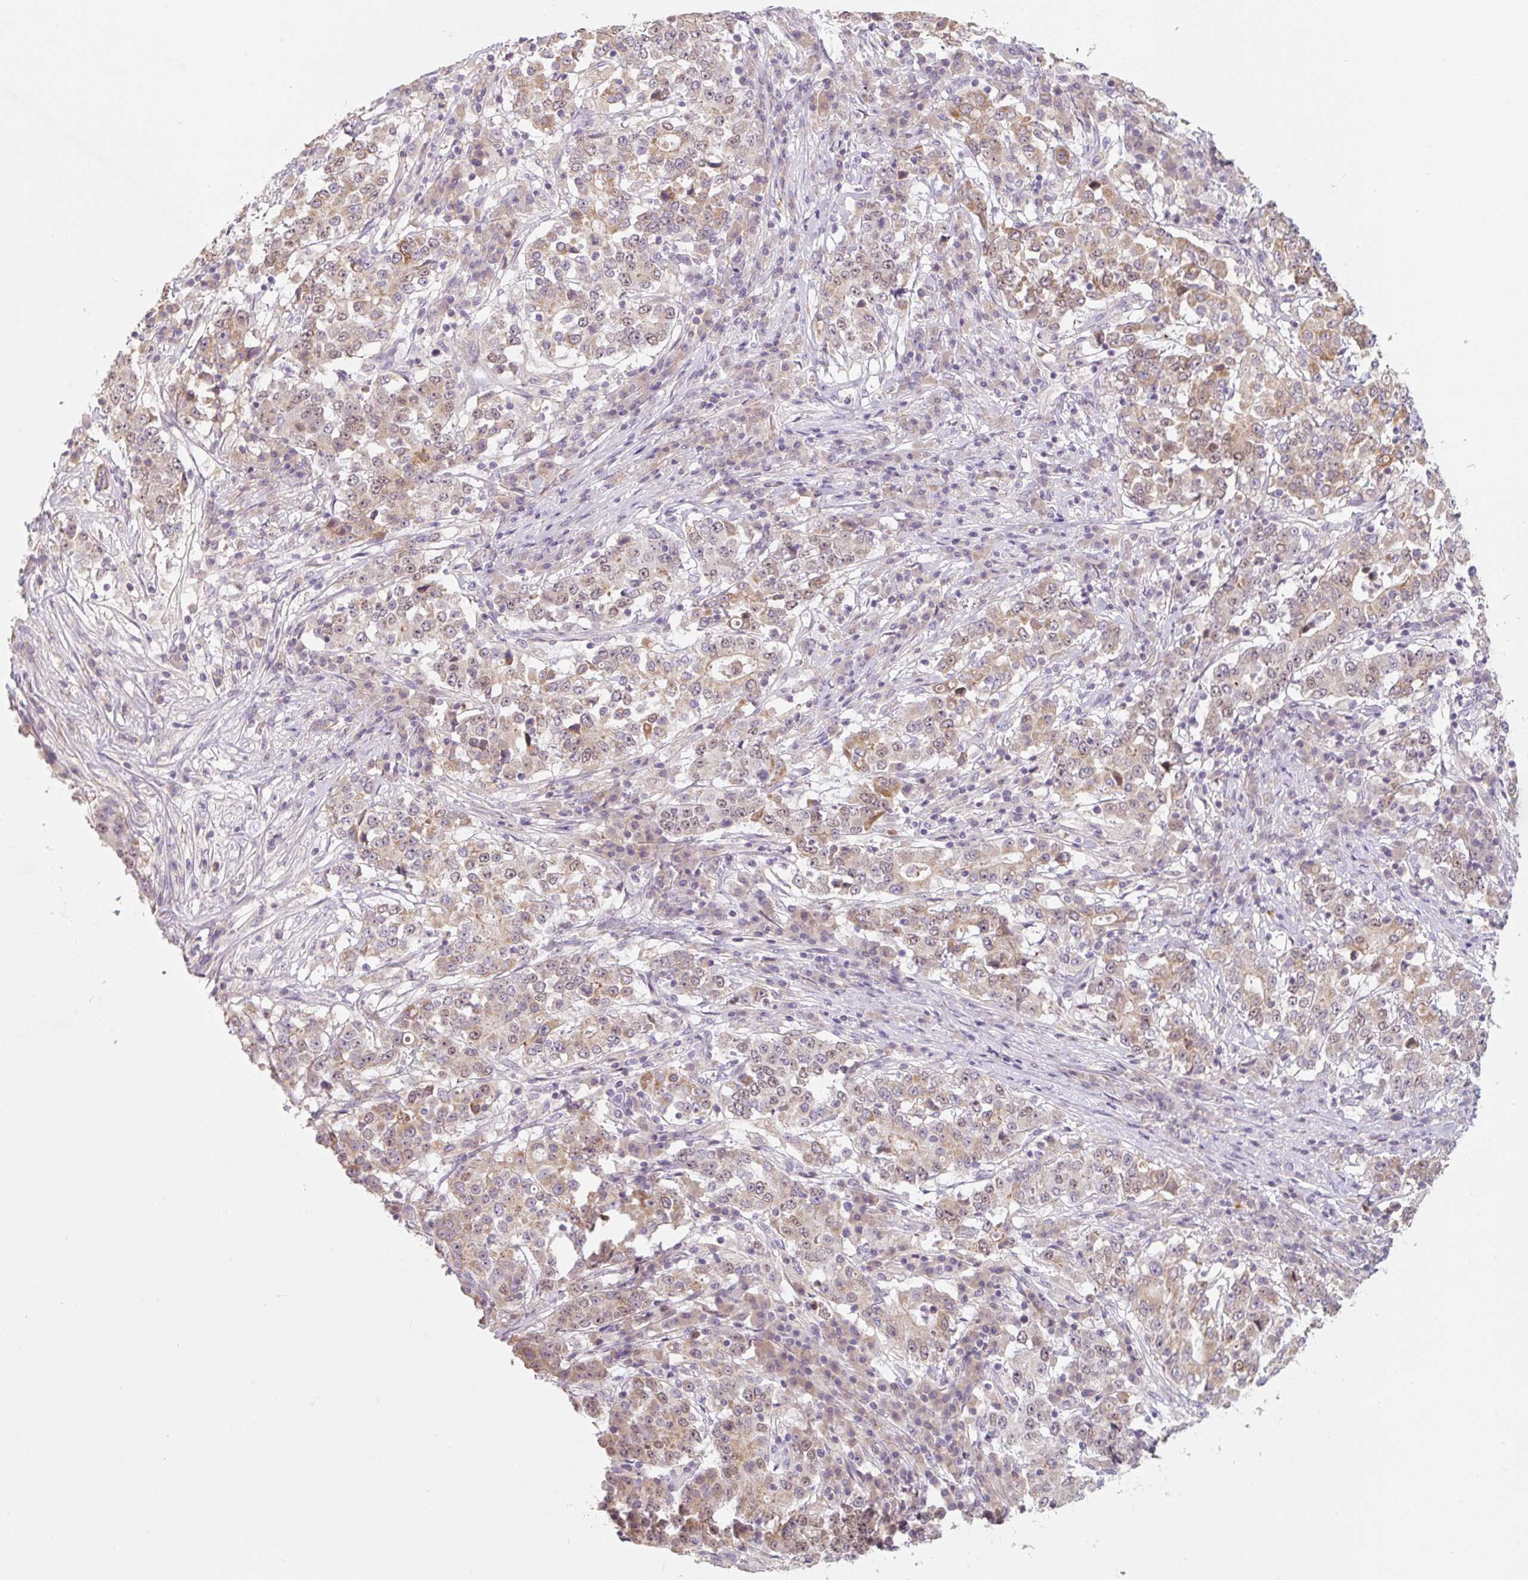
{"staining": {"intensity": "moderate", "quantity": "25%-75%", "location": "cytoplasmic/membranous"}, "tissue": "stomach cancer", "cell_type": "Tumor cells", "image_type": "cancer", "snomed": [{"axis": "morphology", "description": "Adenocarcinoma, NOS"}, {"axis": "topography", "description": "Stomach"}], "caption": "A brown stain labels moderate cytoplasmic/membranous expression of a protein in human adenocarcinoma (stomach) tumor cells.", "gene": "MIA2", "patient": {"sex": "male", "age": 59}}